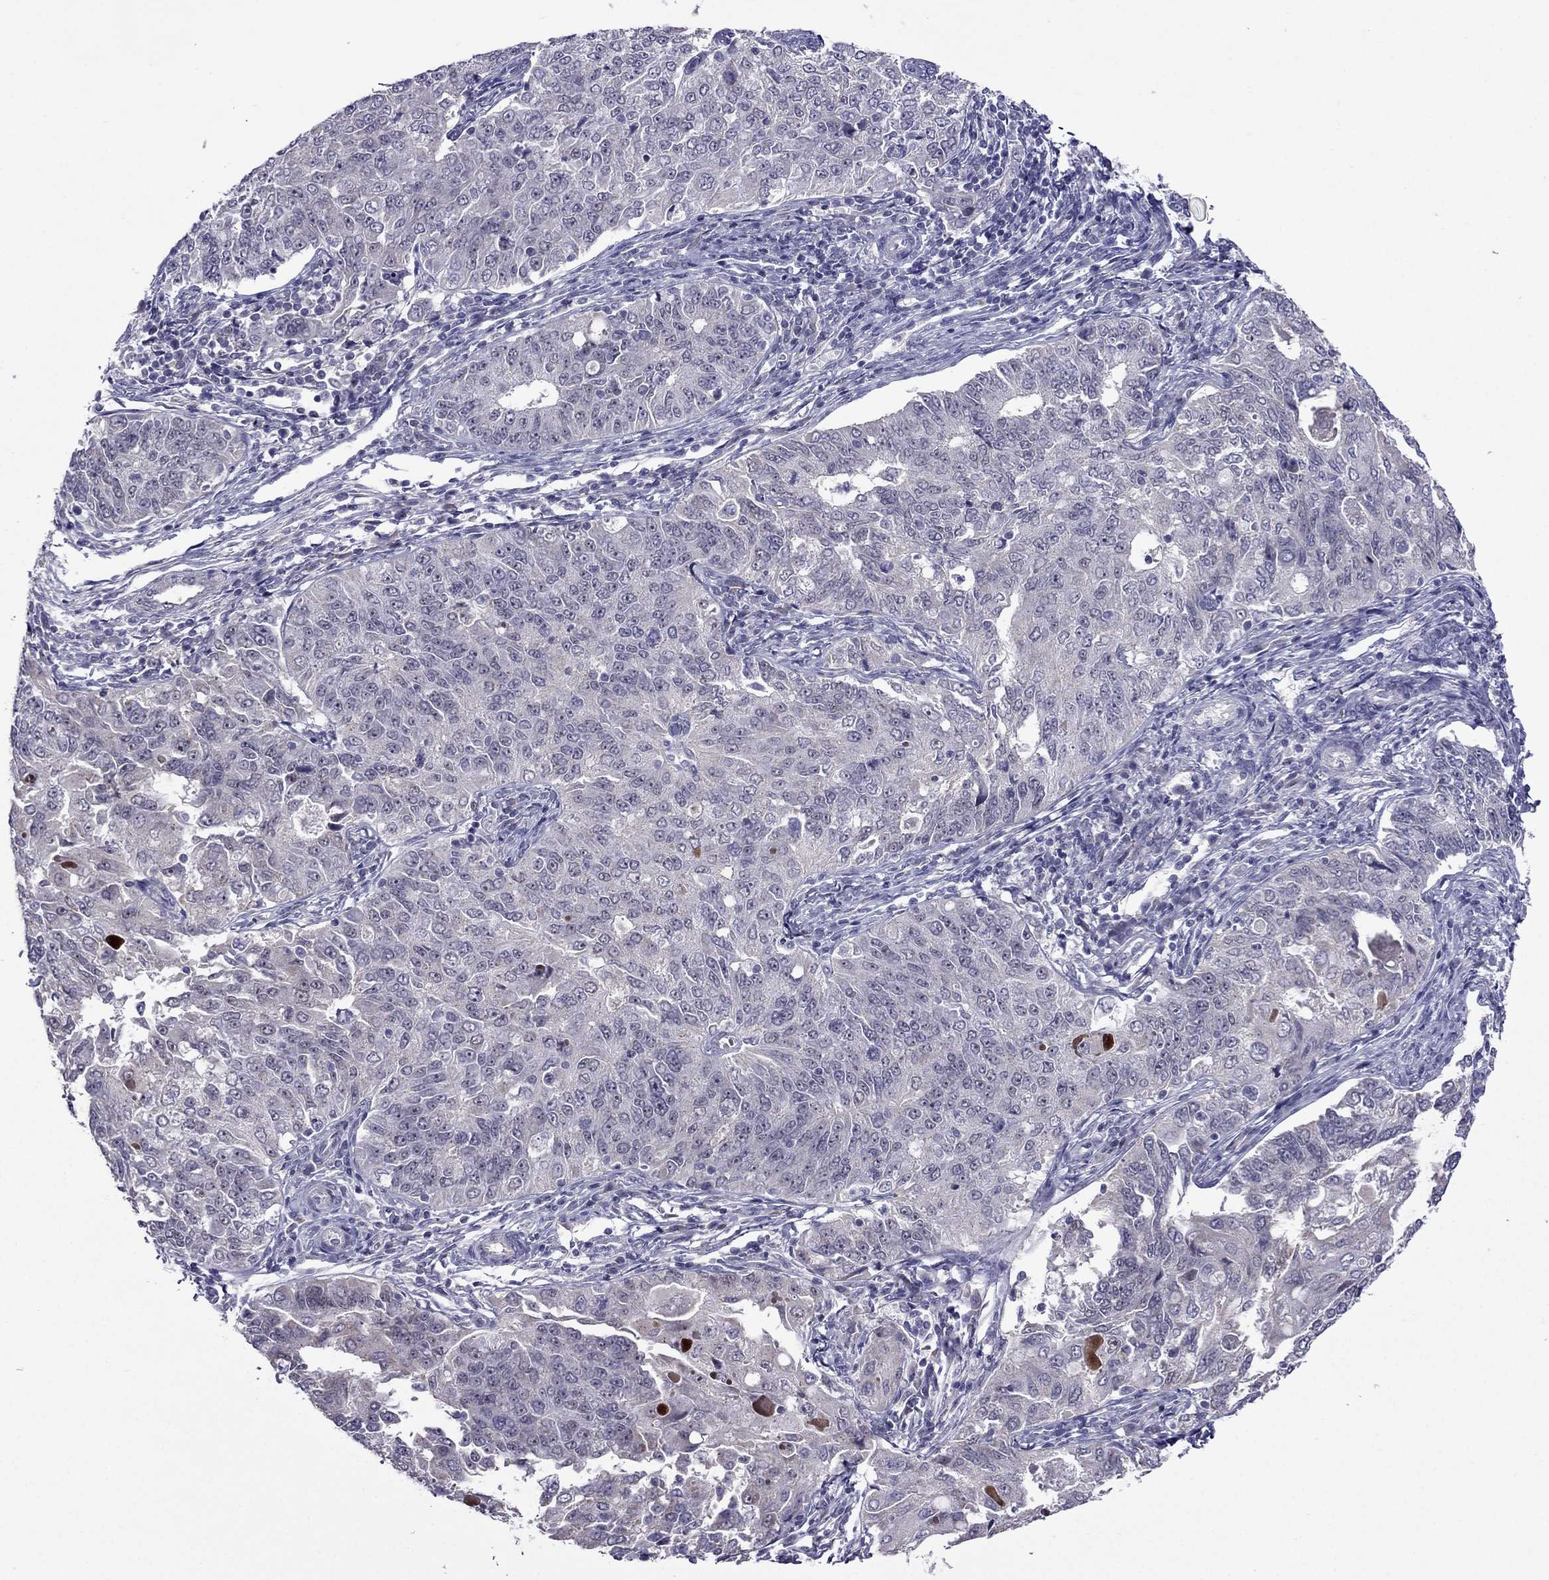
{"staining": {"intensity": "negative", "quantity": "none", "location": "none"}, "tissue": "endometrial cancer", "cell_type": "Tumor cells", "image_type": "cancer", "snomed": [{"axis": "morphology", "description": "Adenocarcinoma, NOS"}, {"axis": "topography", "description": "Endometrium"}], "caption": "DAB (3,3'-diaminobenzidine) immunohistochemical staining of adenocarcinoma (endometrial) shows no significant expression in tumor cells.", "gene": "MYBPH", "patient": {"sex": "female", "age": 43}}